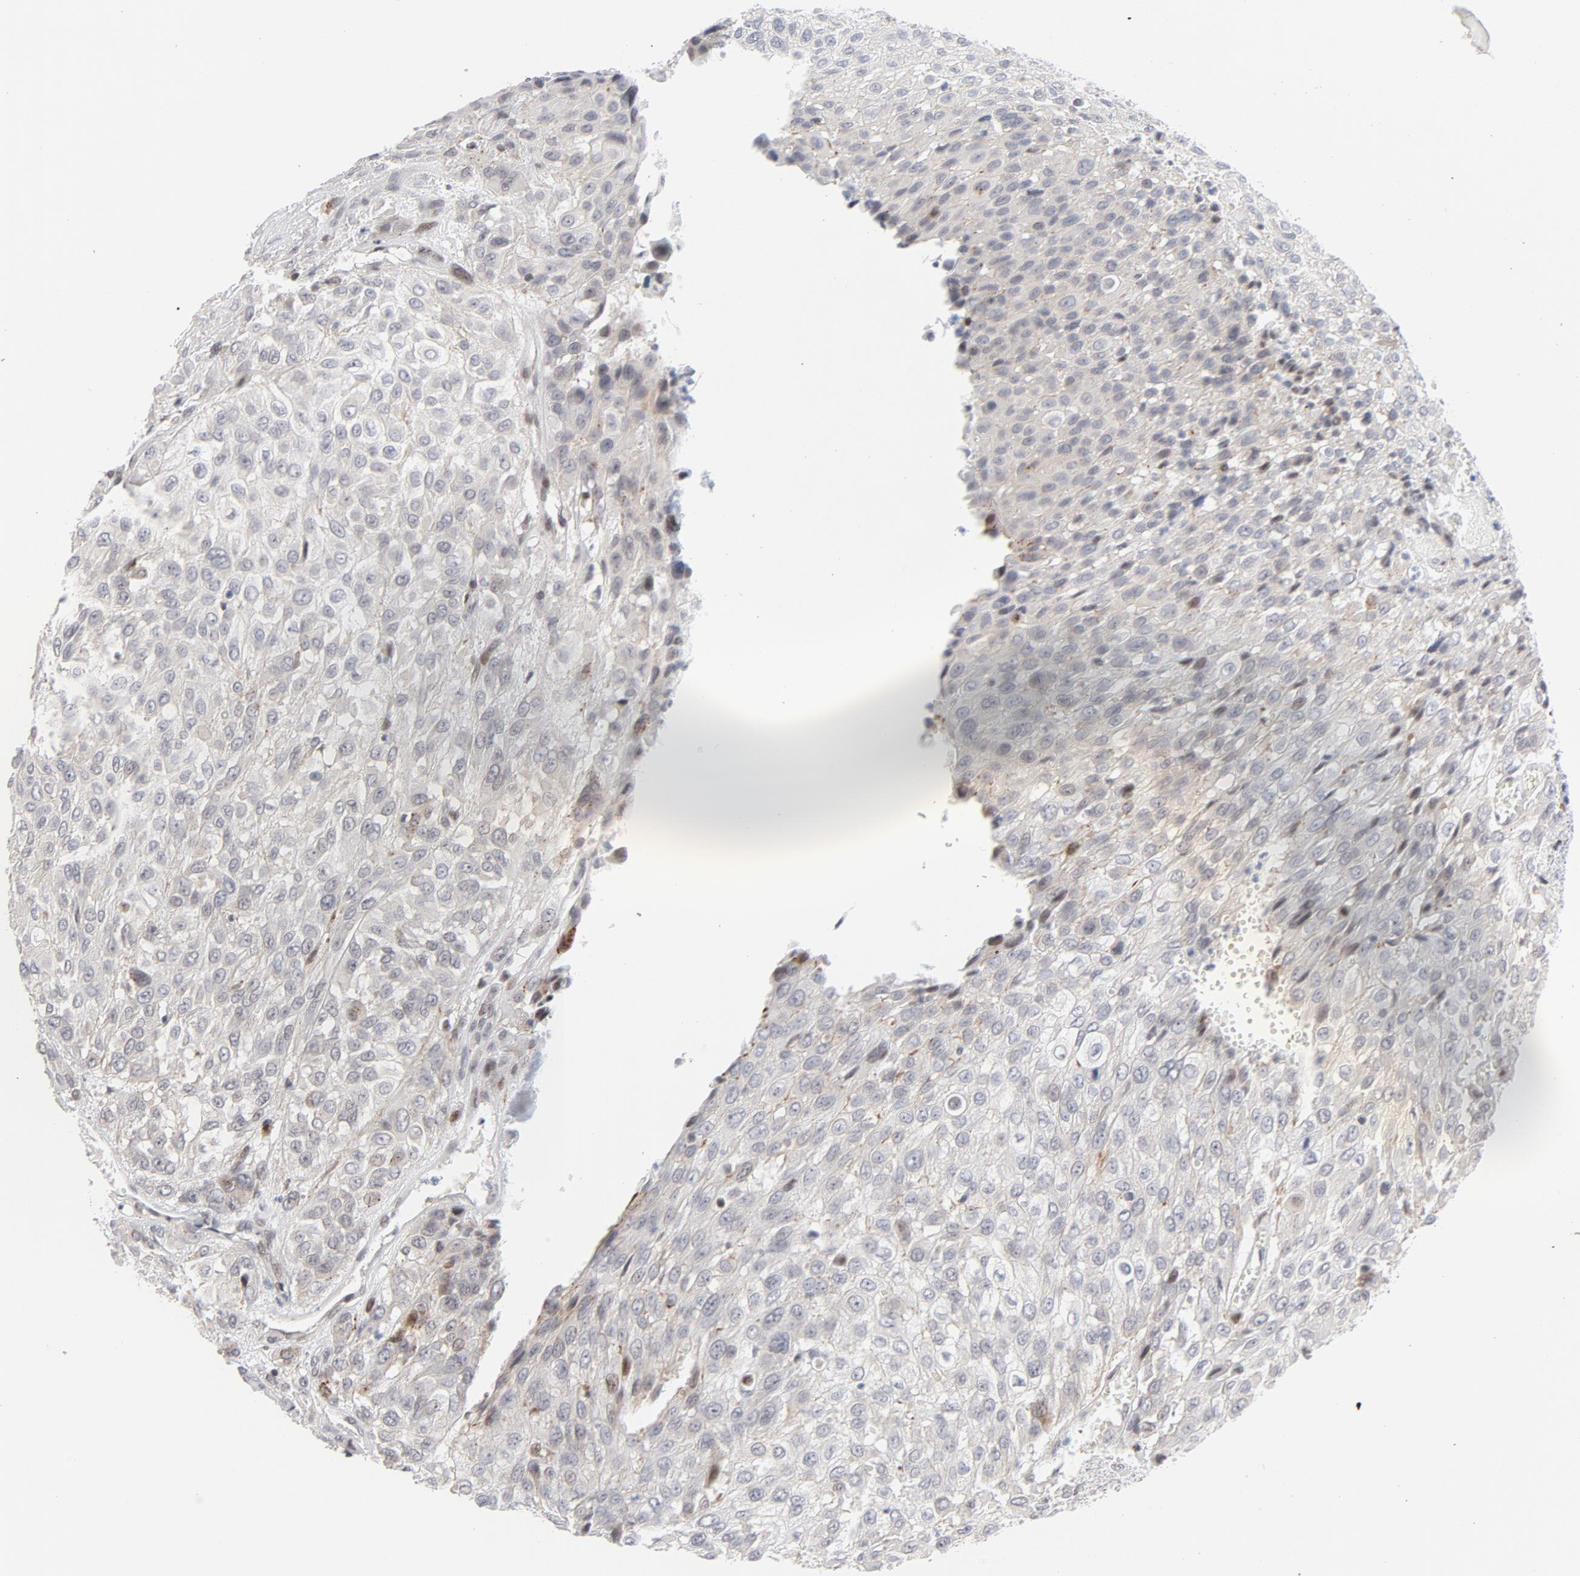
{"staining": {"intensity": "weak", "quantity": "<25%", "location": "nuclear"}, "tissue": "urothelial cancer", "cell_type": "Tumor cells", "image_type": "cancer", "snomed": [{"axis": "morphology", "description": "Urothelial carcinoma, High grade"}, {"axis": "topography", "description": "Urinary bladder"}], "caption": "Human urothelial cancer stained for a protein using immunohistochemistry displays no positivity in tumor cells.", "gene": "NFIC", "patient": {"sex": "male", "age": 57}}